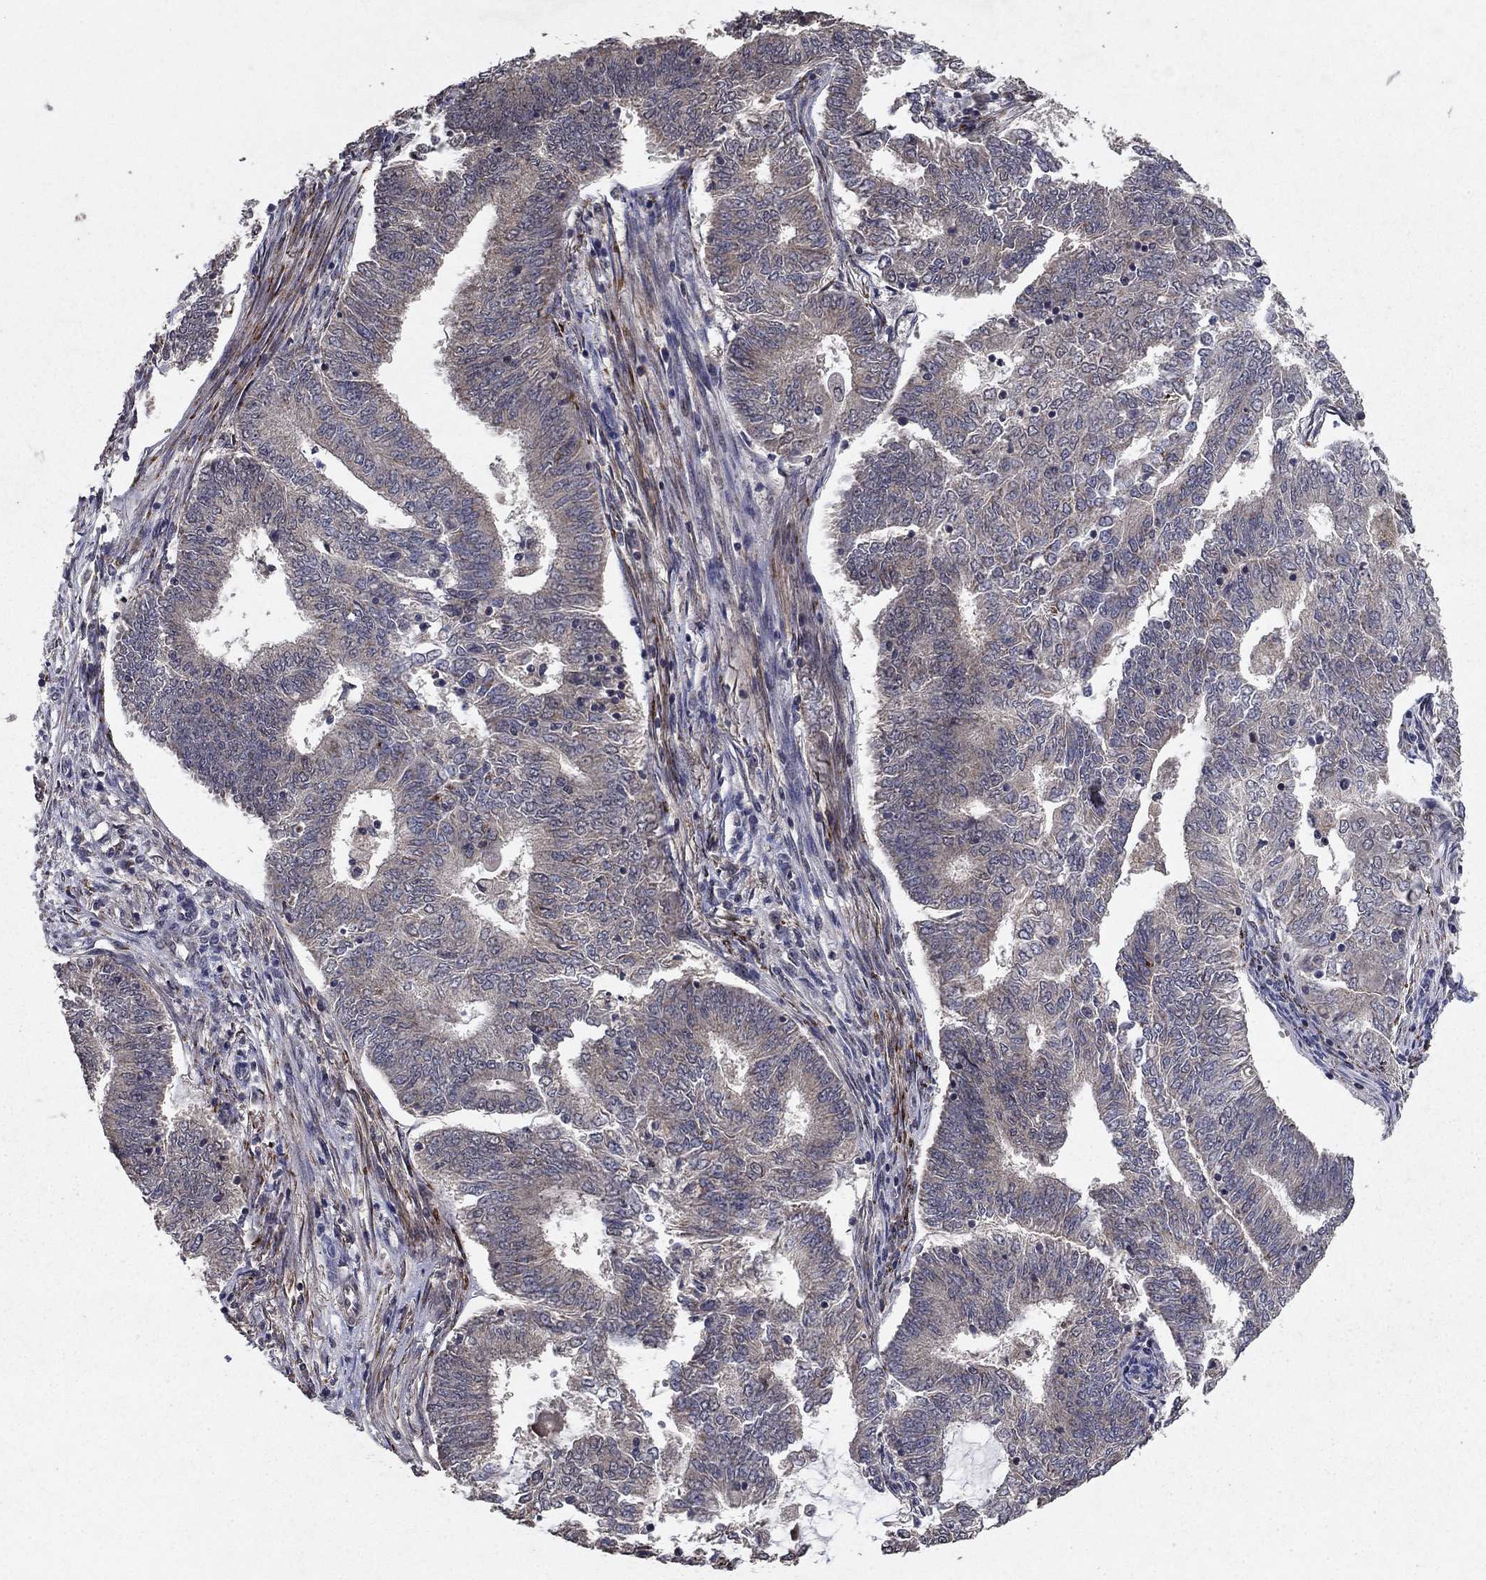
{"staining": {"intensity": "negative", "quantity": "none", "location": "none"}, "tissue": "endometrial cancer", "cell_type": "Tumor cells", "image_type": "cancer", "snomed": [{"axis": "morphology", "description": "Adenocarcinoma, NOS"}, {"axis": "topography", "description": "Endometrium"}], "caption": "DAB immunohistochemical staining of adenocarcinoma (endometrial) shows no significant staining in tumor cells.", "gene": "DHRS1", "patient": {"sex": "female", "age": 62}}